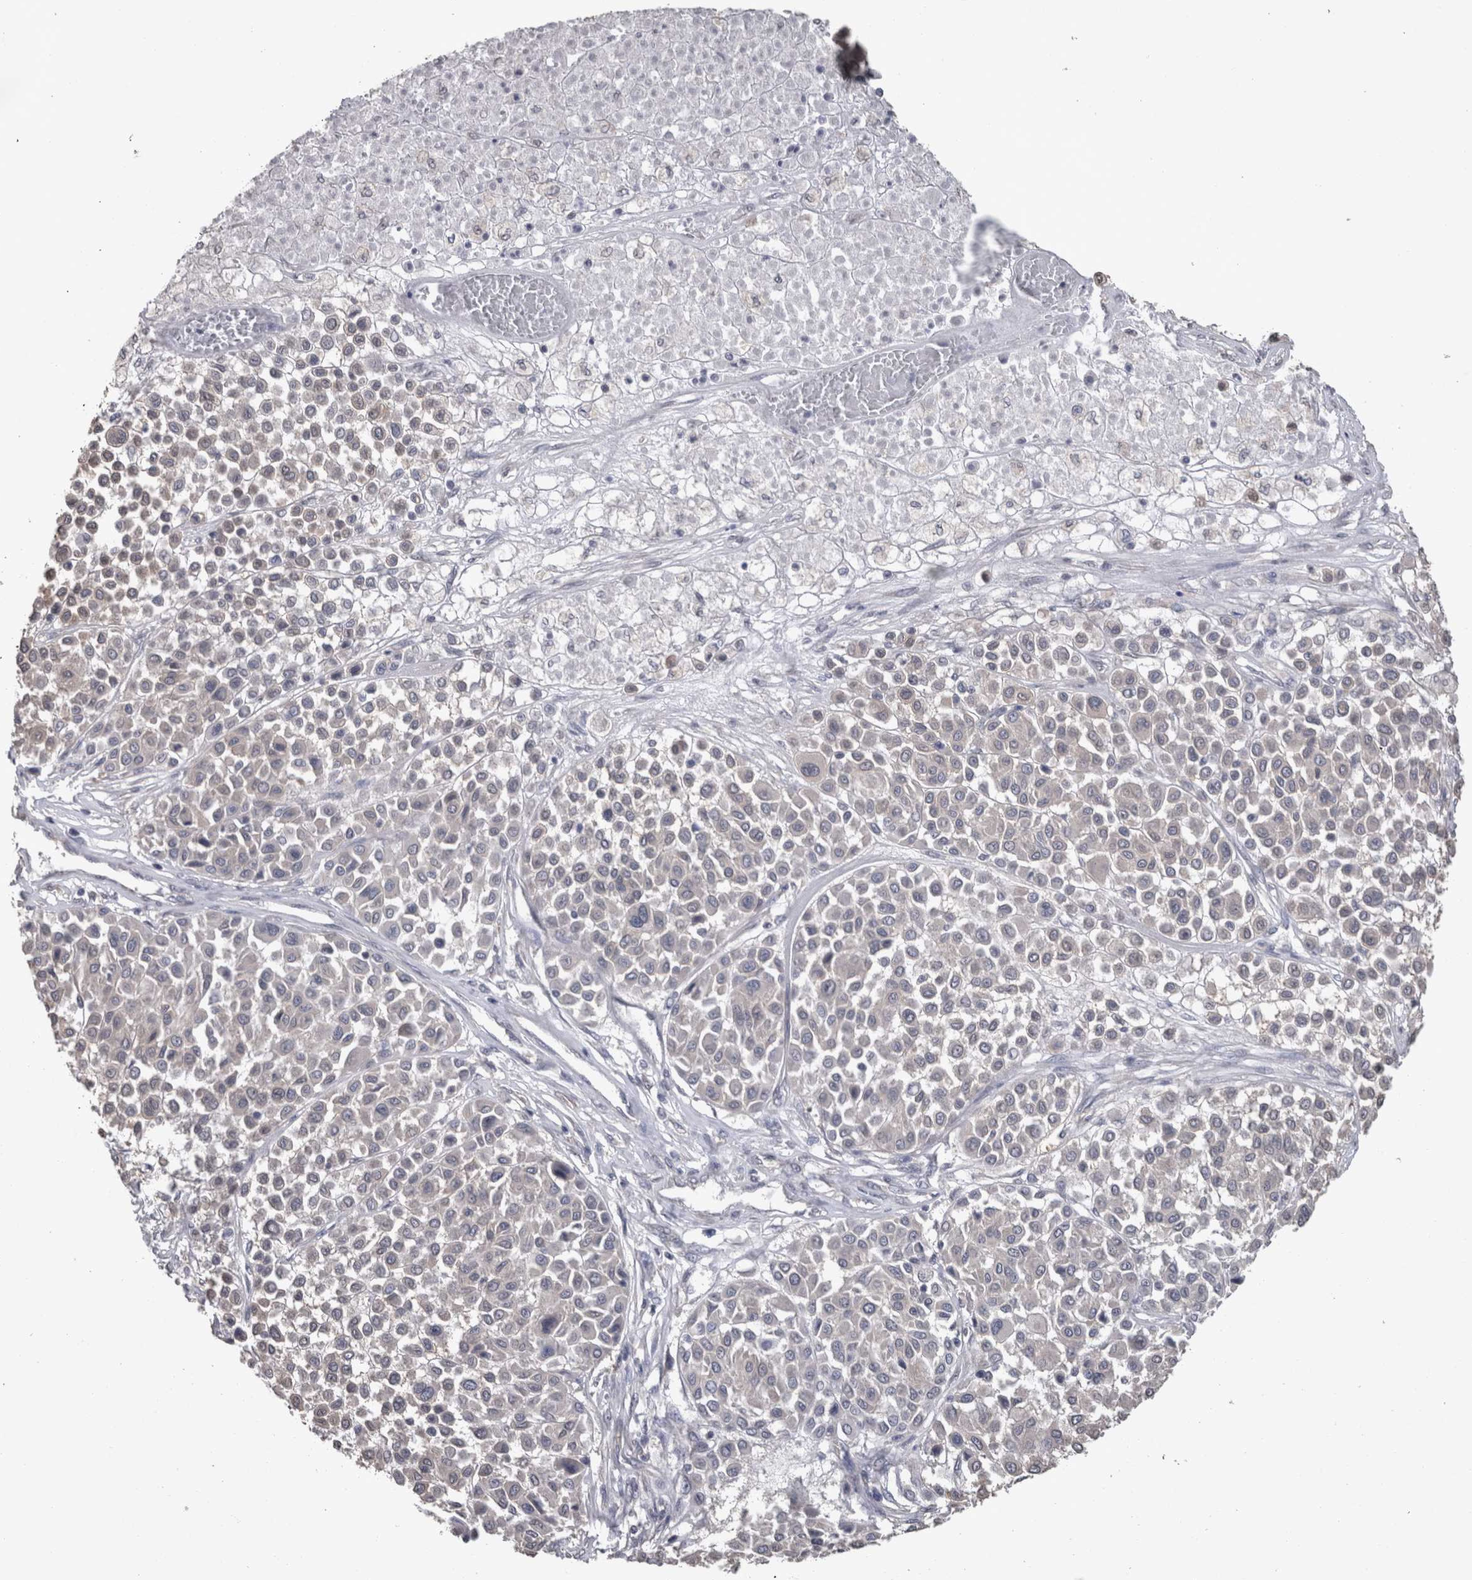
{"staining": {"intensity": "negative", "quantity": "none", "location": "none"}, "tissue": "melanoma", "cell_type": "Tumor cells", "image_type": "cancer", "snomed": [{"axis": "morphology", "description": "Malignant melanoma, Metastatic site"}, {"axis": "topography", "description": "Soft tissue"}], "caption": "Immunohistochemical staining of melanoma exhibits no significant positivity in tumor cells.", "gene": "DDX6", "patient": {"sex": "male", "age": 41}}